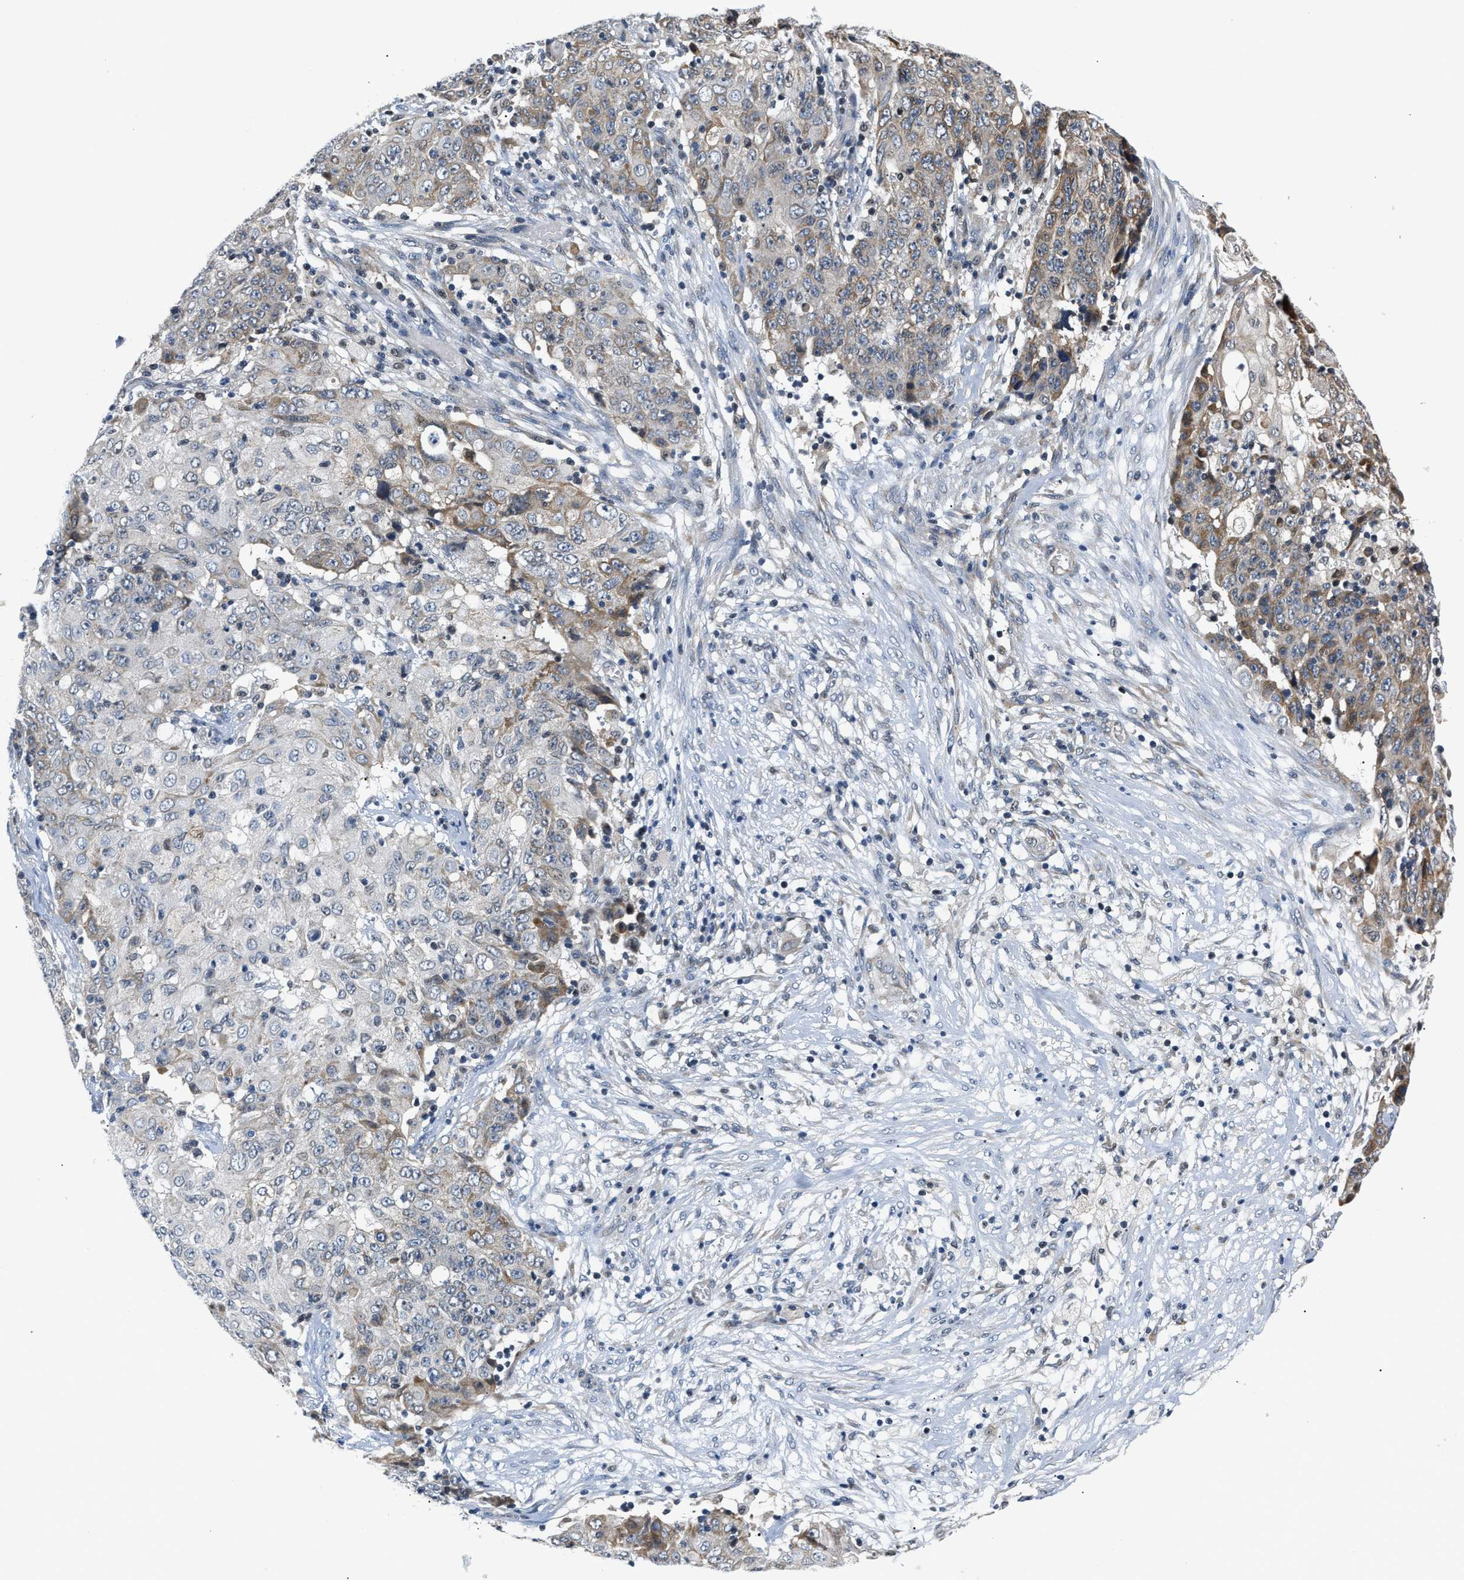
{"staining": {"intensity": "moderate", "quantity": "<25%", "location": "cytoplasmic/membranous"}, "tissue": "ovarian cancer", "cell_type": "Tumor cells", "image_type": "cancer", "snomed": [{"axis": "morphology", "description": "Carcinoma, endometroid"}, {"axis": "topography", "description": "Ovary"}], "caption": "Ovarian cancer stained with DAB IHC shows low levels of moderate cytoplasmic/membranous expression in approximately <25% of tumor cells.", "gene": "TNIP2", "patient": {"sex": "female", "age": 42}}